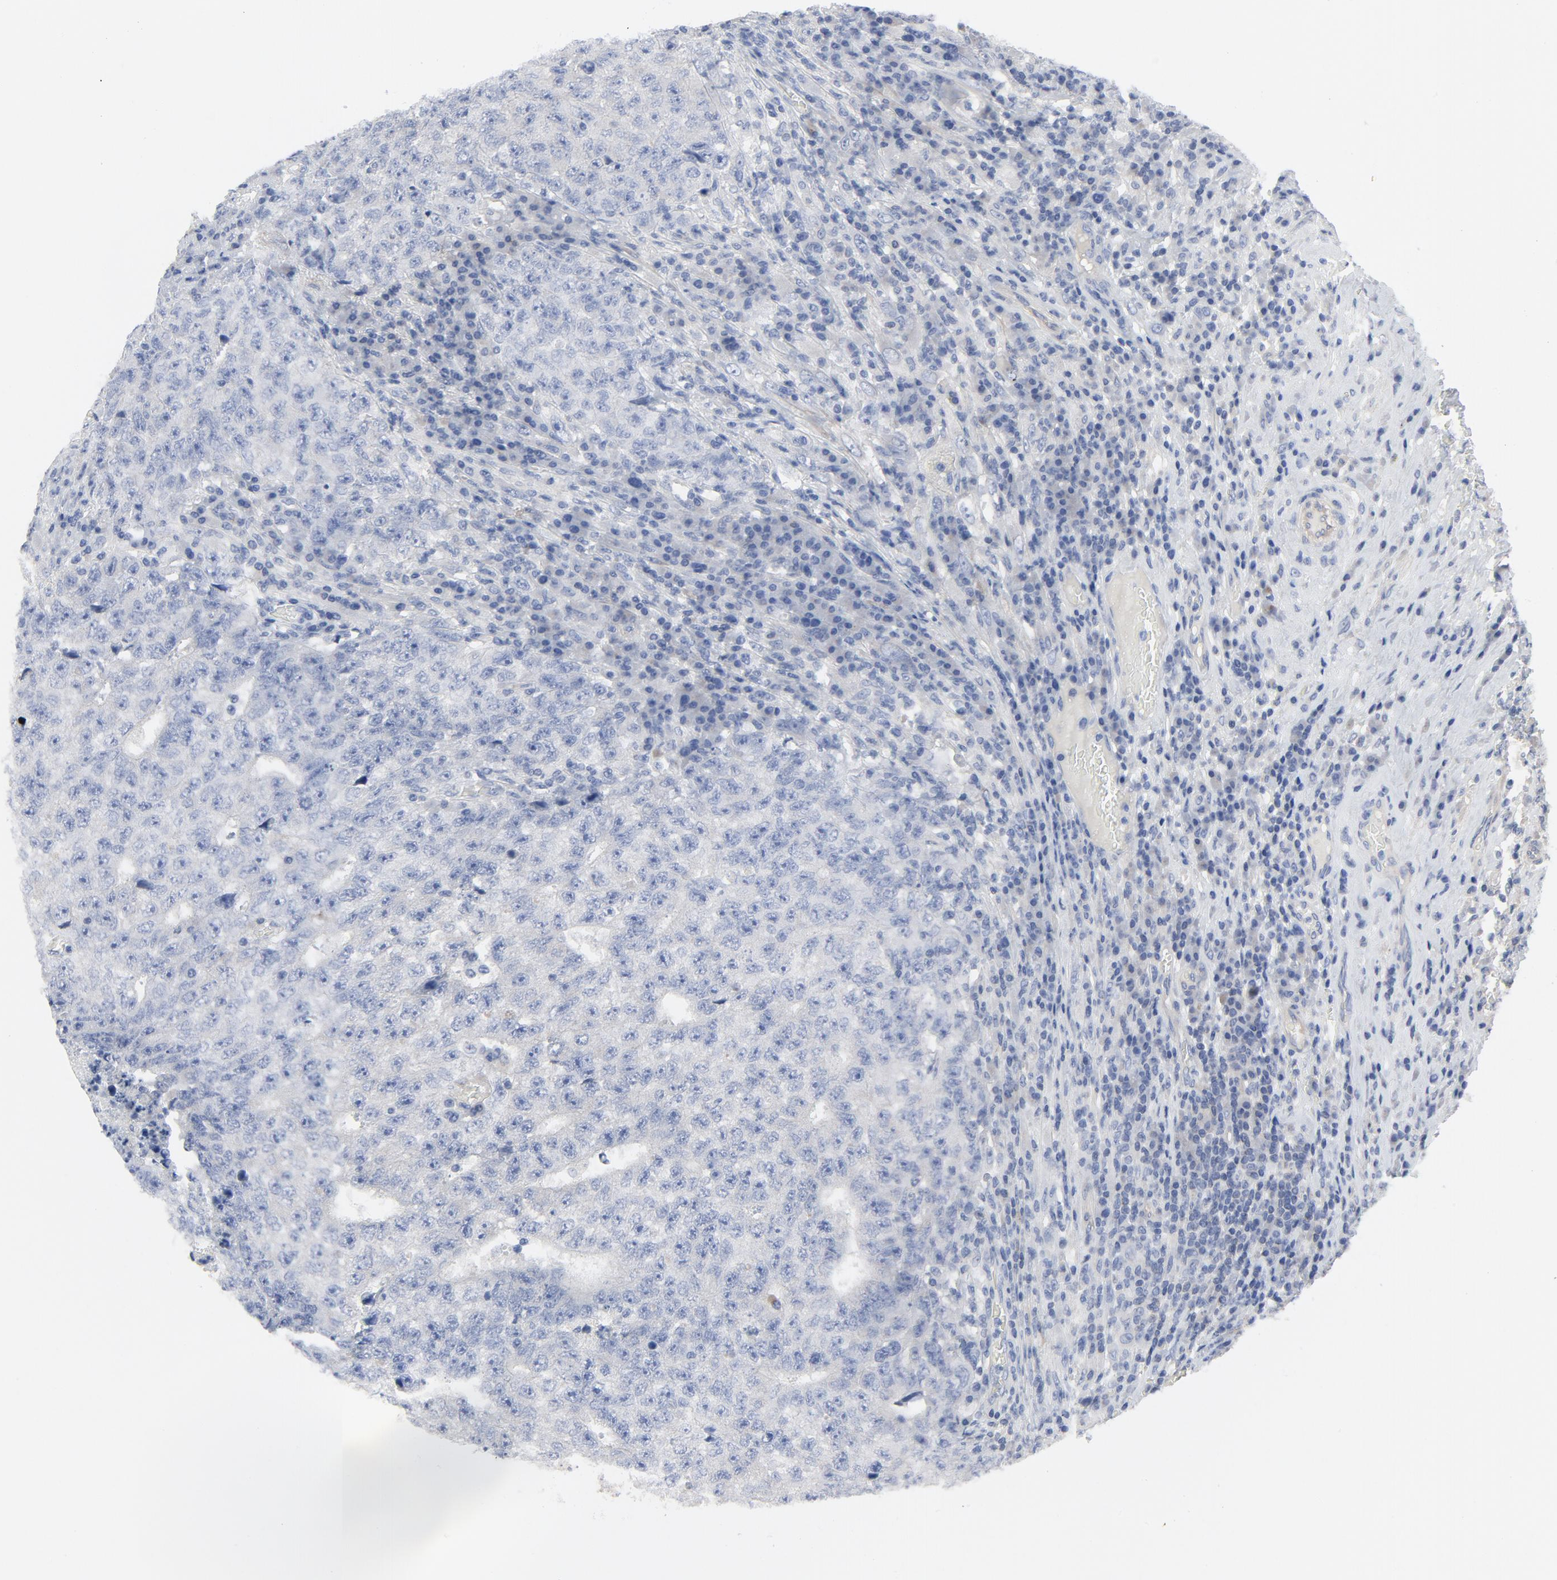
{"staining": {"intensity": "negative", "quantity": "none", "location": "none"}, "tissue": "testis cancer", "cell_type": "Tumor cells", "image_type": "cancer", "snomed": [{"axis": "morphology", "description": "Necrosis, NOS"}, {"axis": "morphology", "description": "Carcinoma, Embryonal, NOS"}, {"axis": "topography", "description": "Testis"}], "caption": "Histopathology image shows no protein staining in tumor cells of testis embryonal carcinoma tissue.", "gene": "DYNLT3", "patient": {"sex": "male", "age": 19}}